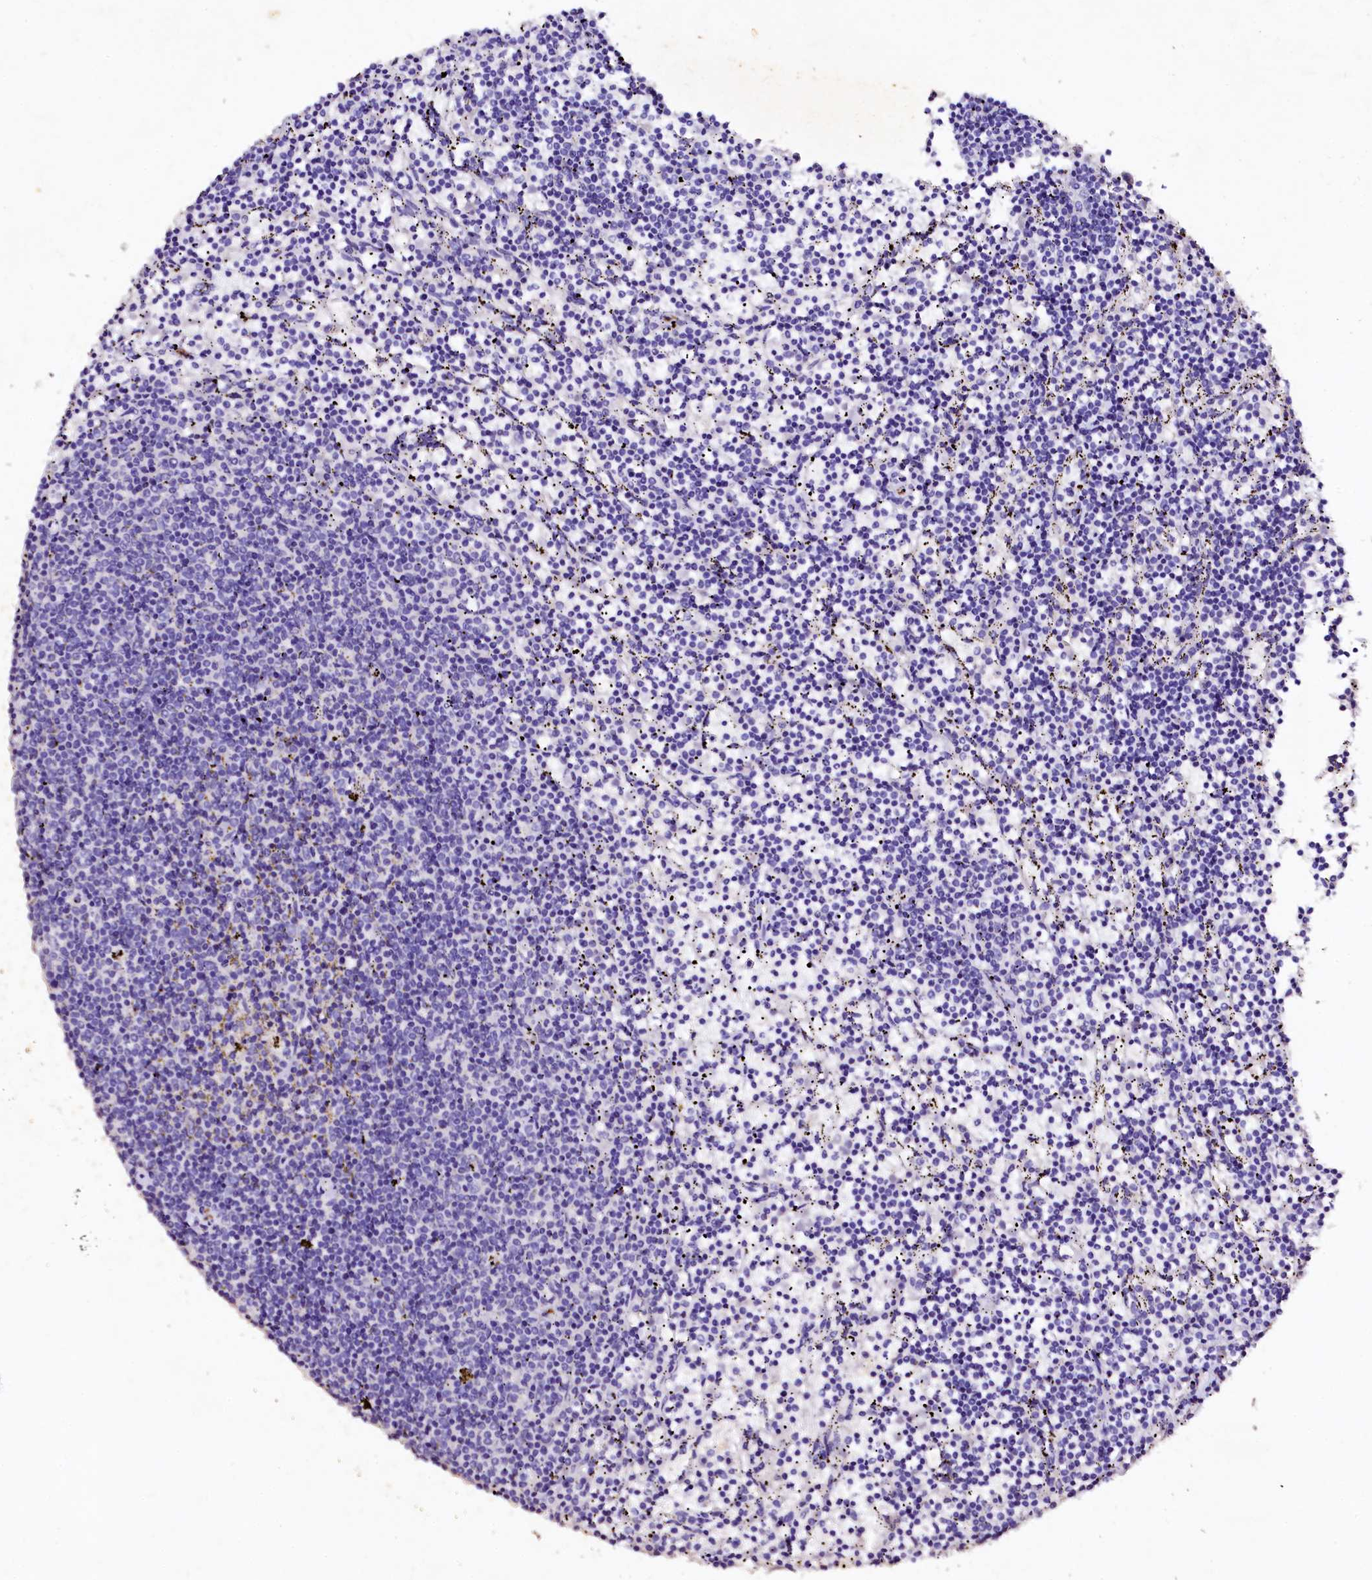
{"staining": {"intensity": "negative", "quantity": "none", "location": "none"}, "tissue": "lymphoma", "cell_type": "Tumor cells", "image_type": "cancer", "snomed": [{"axis": "morphology", "description": "Malignant lymphoma, non-Hodgkin's type, Low grade"}, {"axis": "topography", "description": "Spleen"}], "caption": "IHC image of neoplastic tissue: human malignant lymphoma, non-Hodgkin's type (low-grade) stained with DAB demonstrates no significant protein positivity in tumor cells.", "gene": "VPS36", "patient": {"sex": "female", "age": 50}}